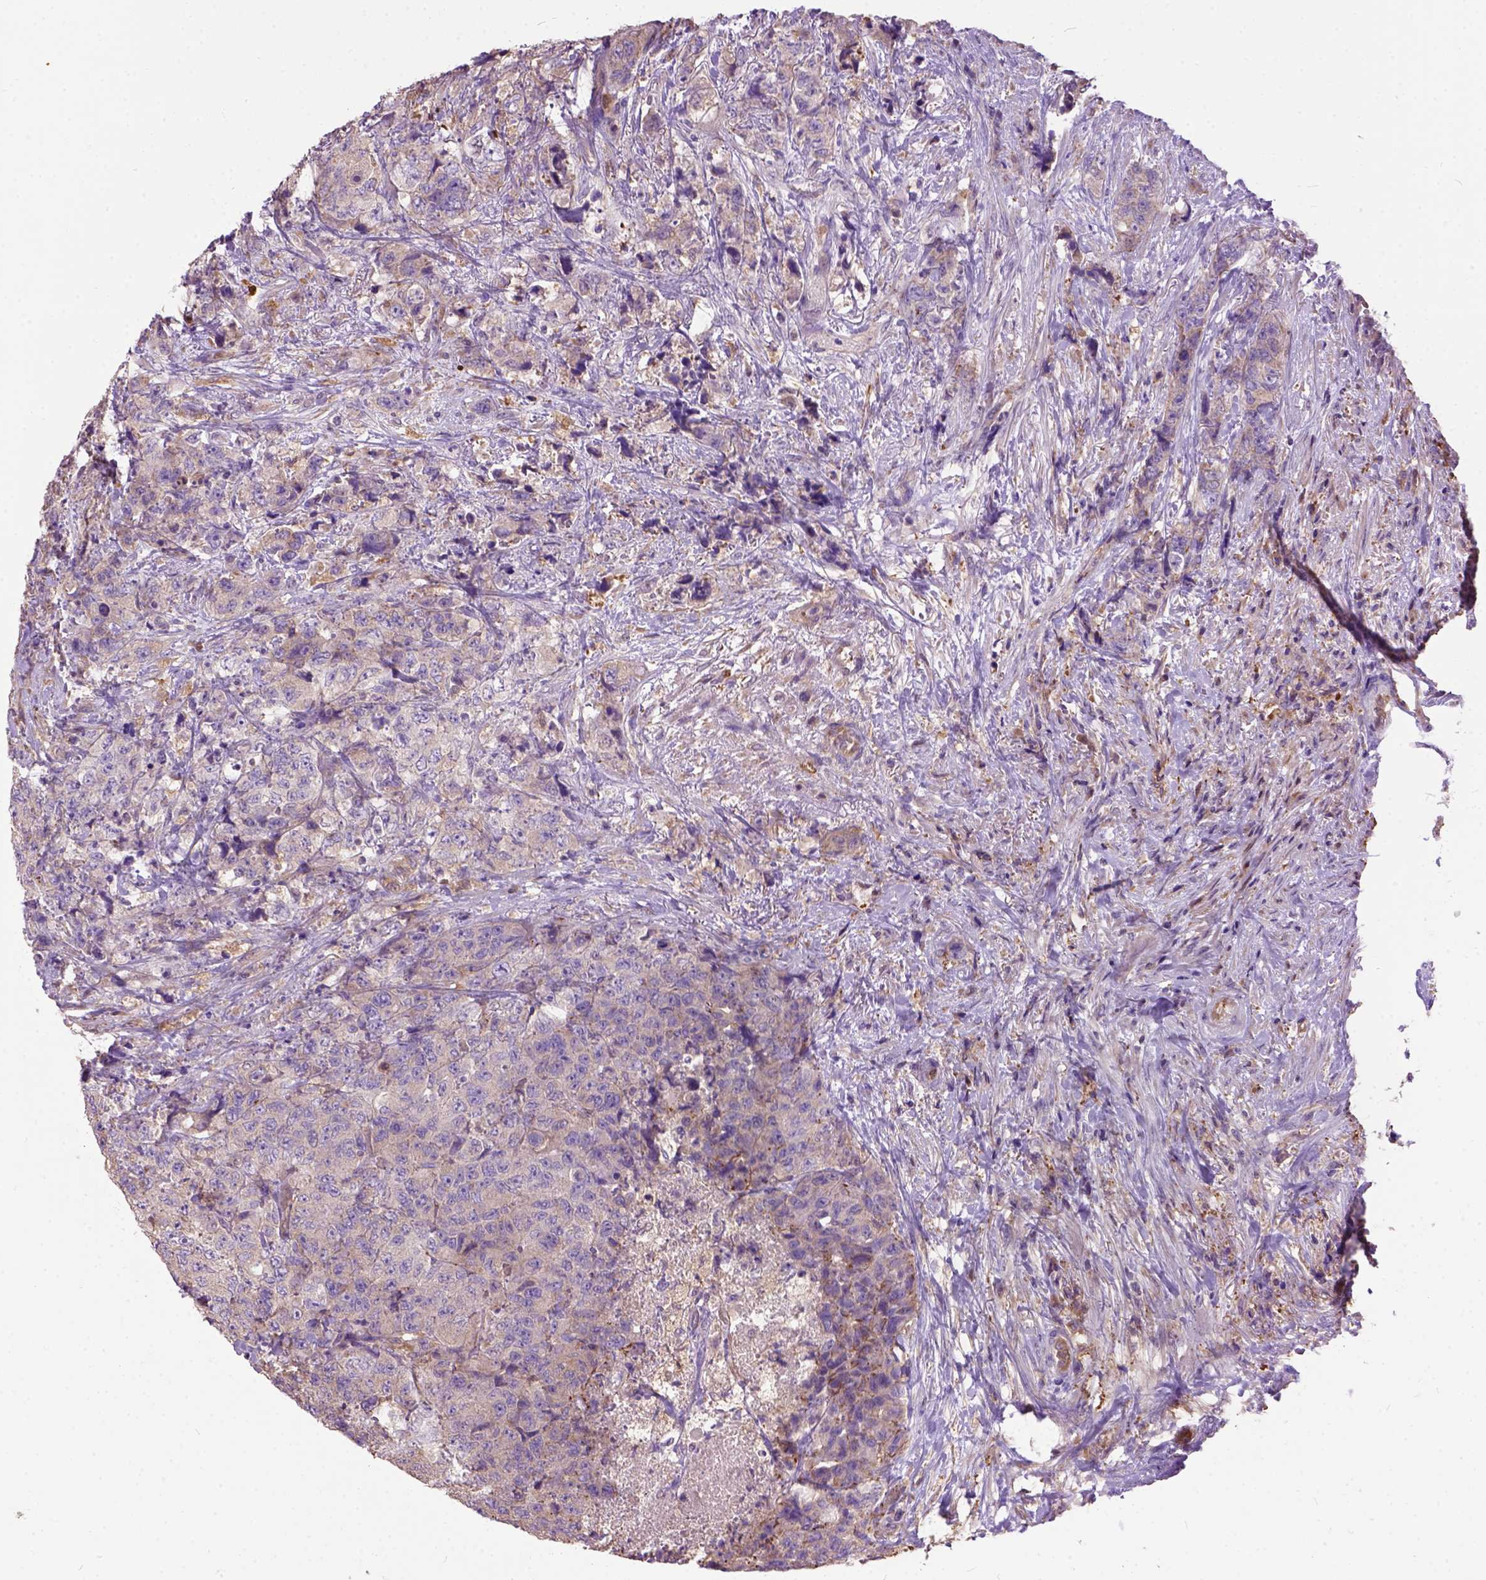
{"staining": {"intensity": "weak", "quantity": ">75%", "location": "cytoplasmic/membranous"}, "tissue": "urothelial cancer", "cell_type": "Tumor cells", "image_type": "cancer", "snomed": [{"axis": "morphology", "description": "Urothelial carcinoma, High grade"}, {"axis": "topography", "description": "Urinary bladder"}], "caption": "High-grade urothelial carcinoma stained with immunohistochemistry exhibits weak cytoplasmic/membranous positivity in approximately >75% of tumor cells.", "gene": "SEMA4F", "patient": {"sex": "female", "age": 78}}